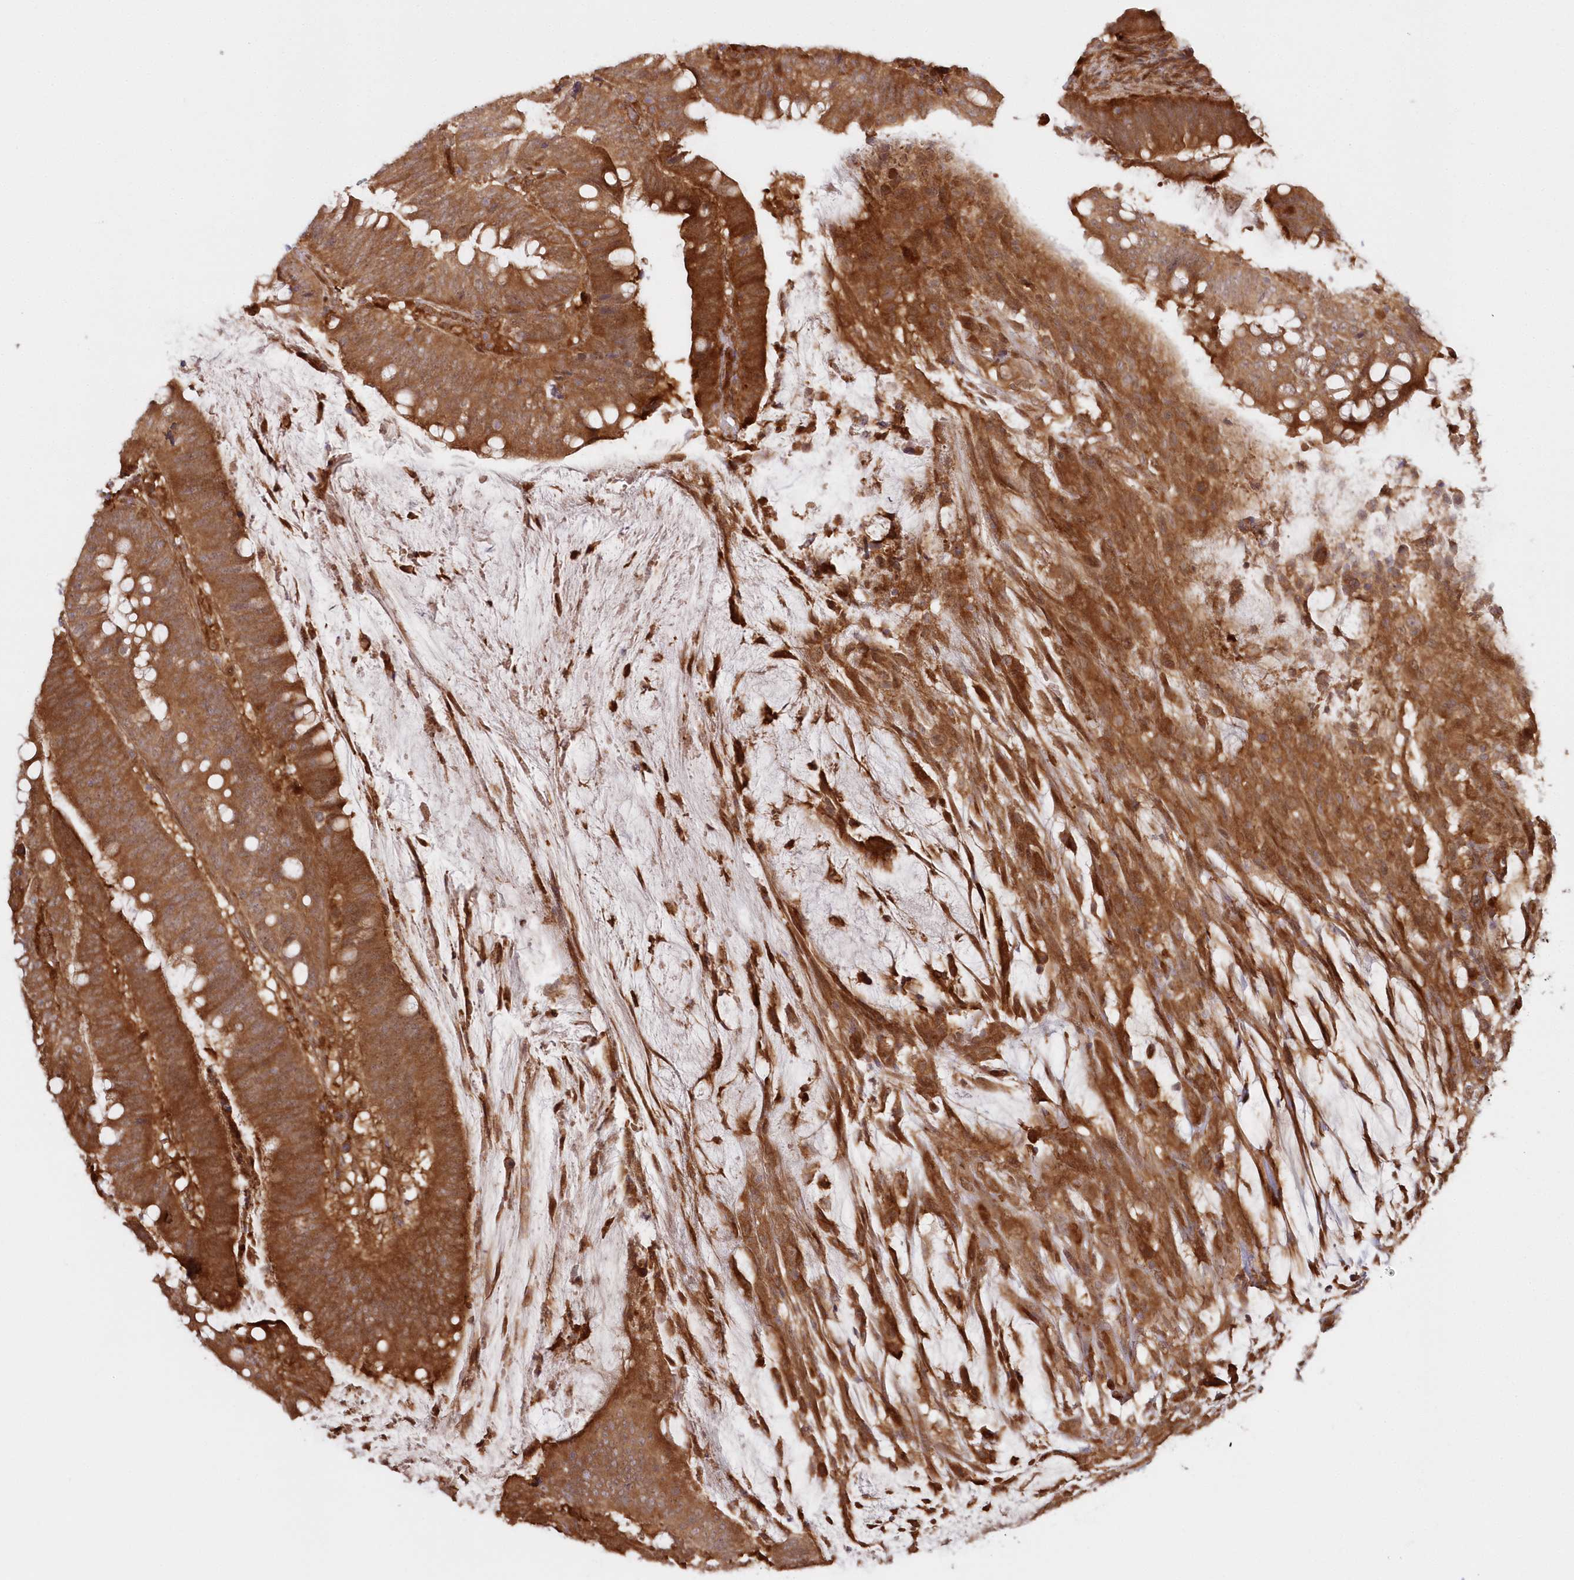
{"staining": {"intensity": "moderate", "quantity": ">75%", "location": "cytoplasmic/membranous"}, "tissue": "colorectal cancer", "cell_type": "Tumor cells", "image_type": "cancer", "snomed": [{"axis": "morphology", "description": "Adenocarcinoma, NOS"}, {"axis": "topography", "description": "Colon"}], "caption": "Moderate cytoplasmic/membranous expression for a protein is present in about >75% of tumor cells of colorectal adenocarcinoma using IHC.", "gene": "GBE1", "patient": {"sex": "female", "age": 66}}